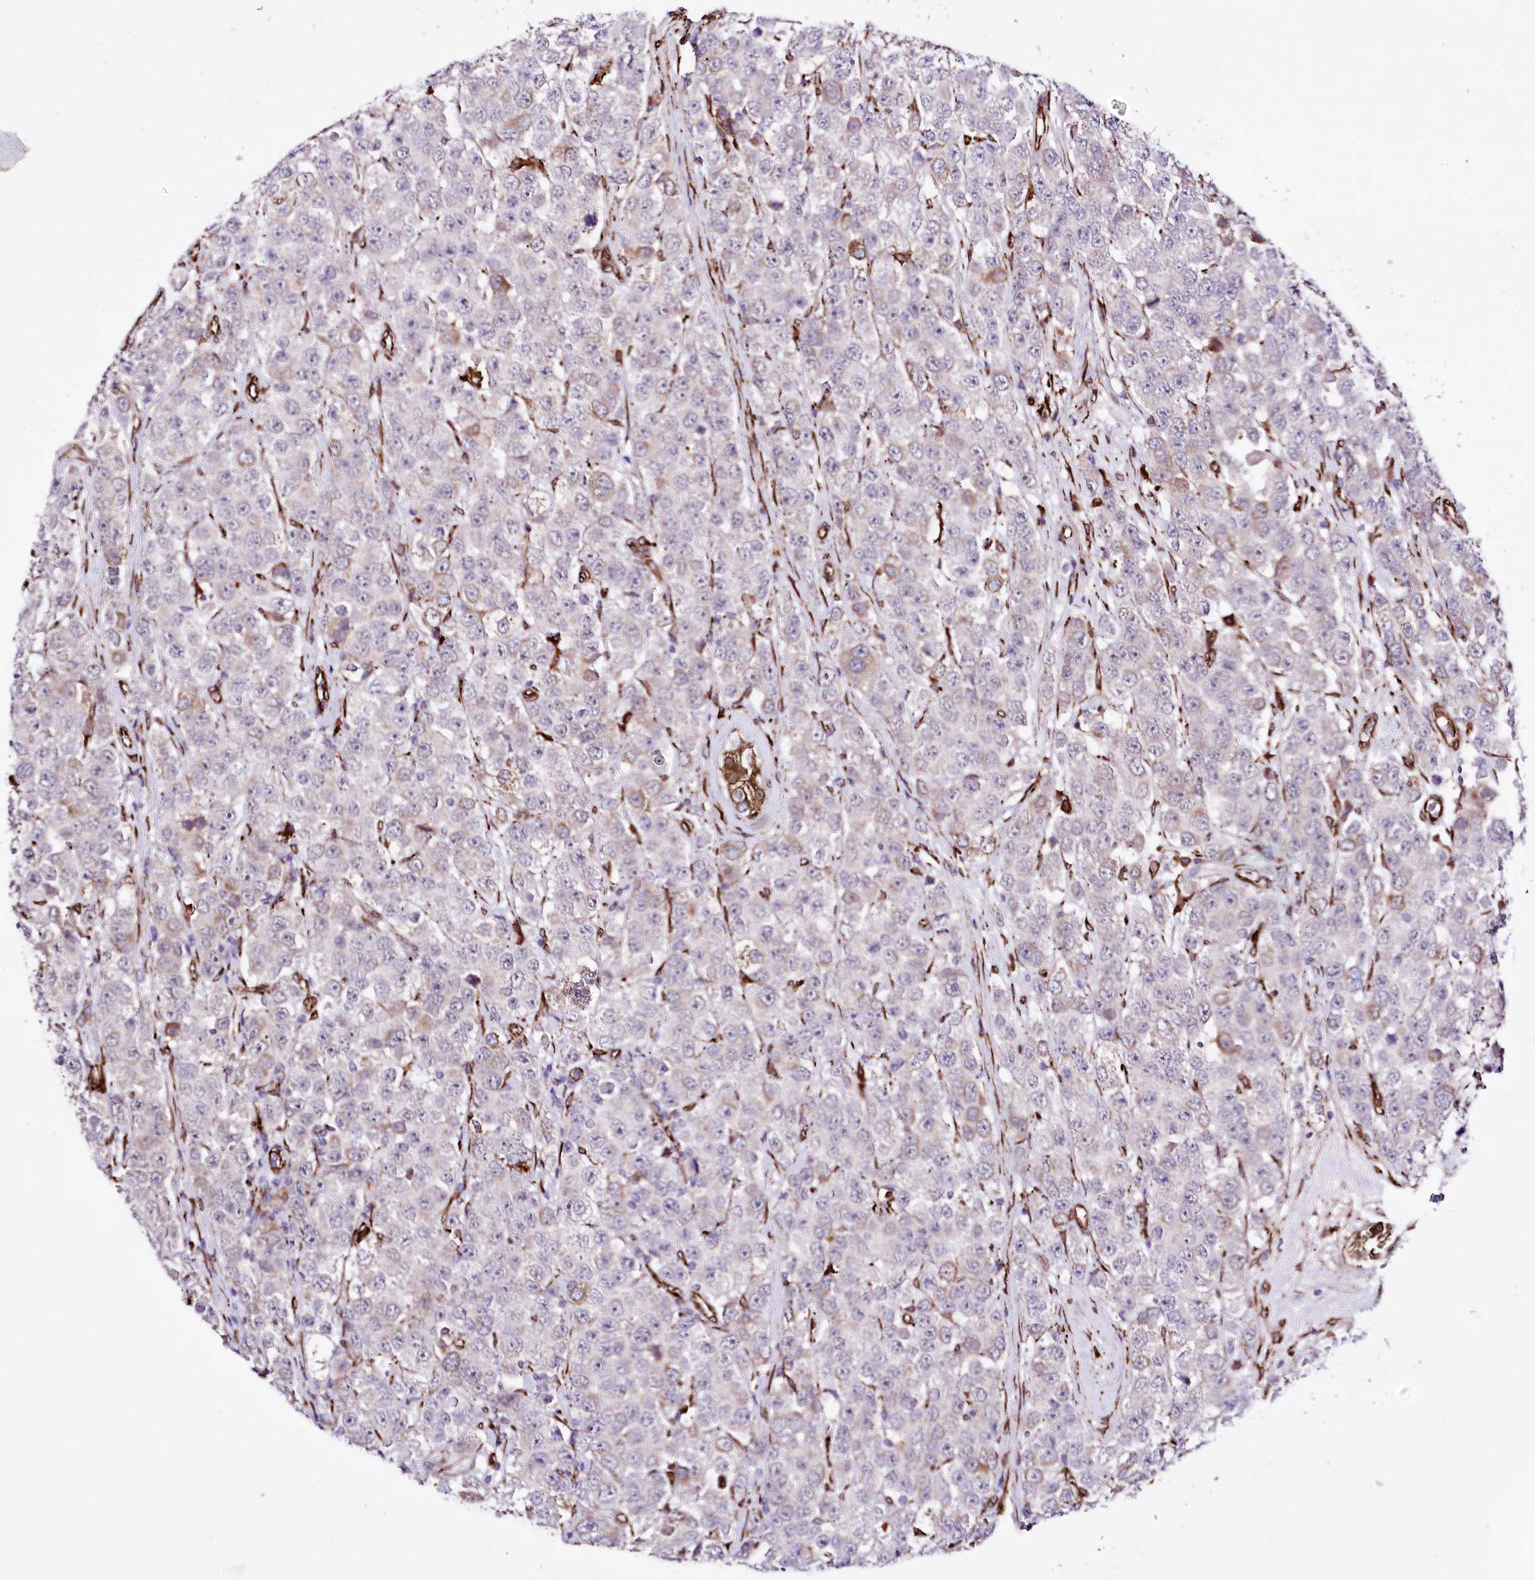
{"staining": {"intensity": "weak", "quantity": "<25%", "location": "cytoplasmic/membranous"}, "tissue": "testis cancer", "cell_type": "Tumor cells", "image_type": "cancer", "snomed": [{"axis": "morphology", "description": "Seminoma, NOS"}, {"axis": "topography", "description": "Testis"}], "caption": "High power microscopy photomicrograph of an IHC image of testis cancer, revealing no significant positivity in tumor cells.", "gene": "WWC1", "patient": {"sex": "male", "age": 28}}